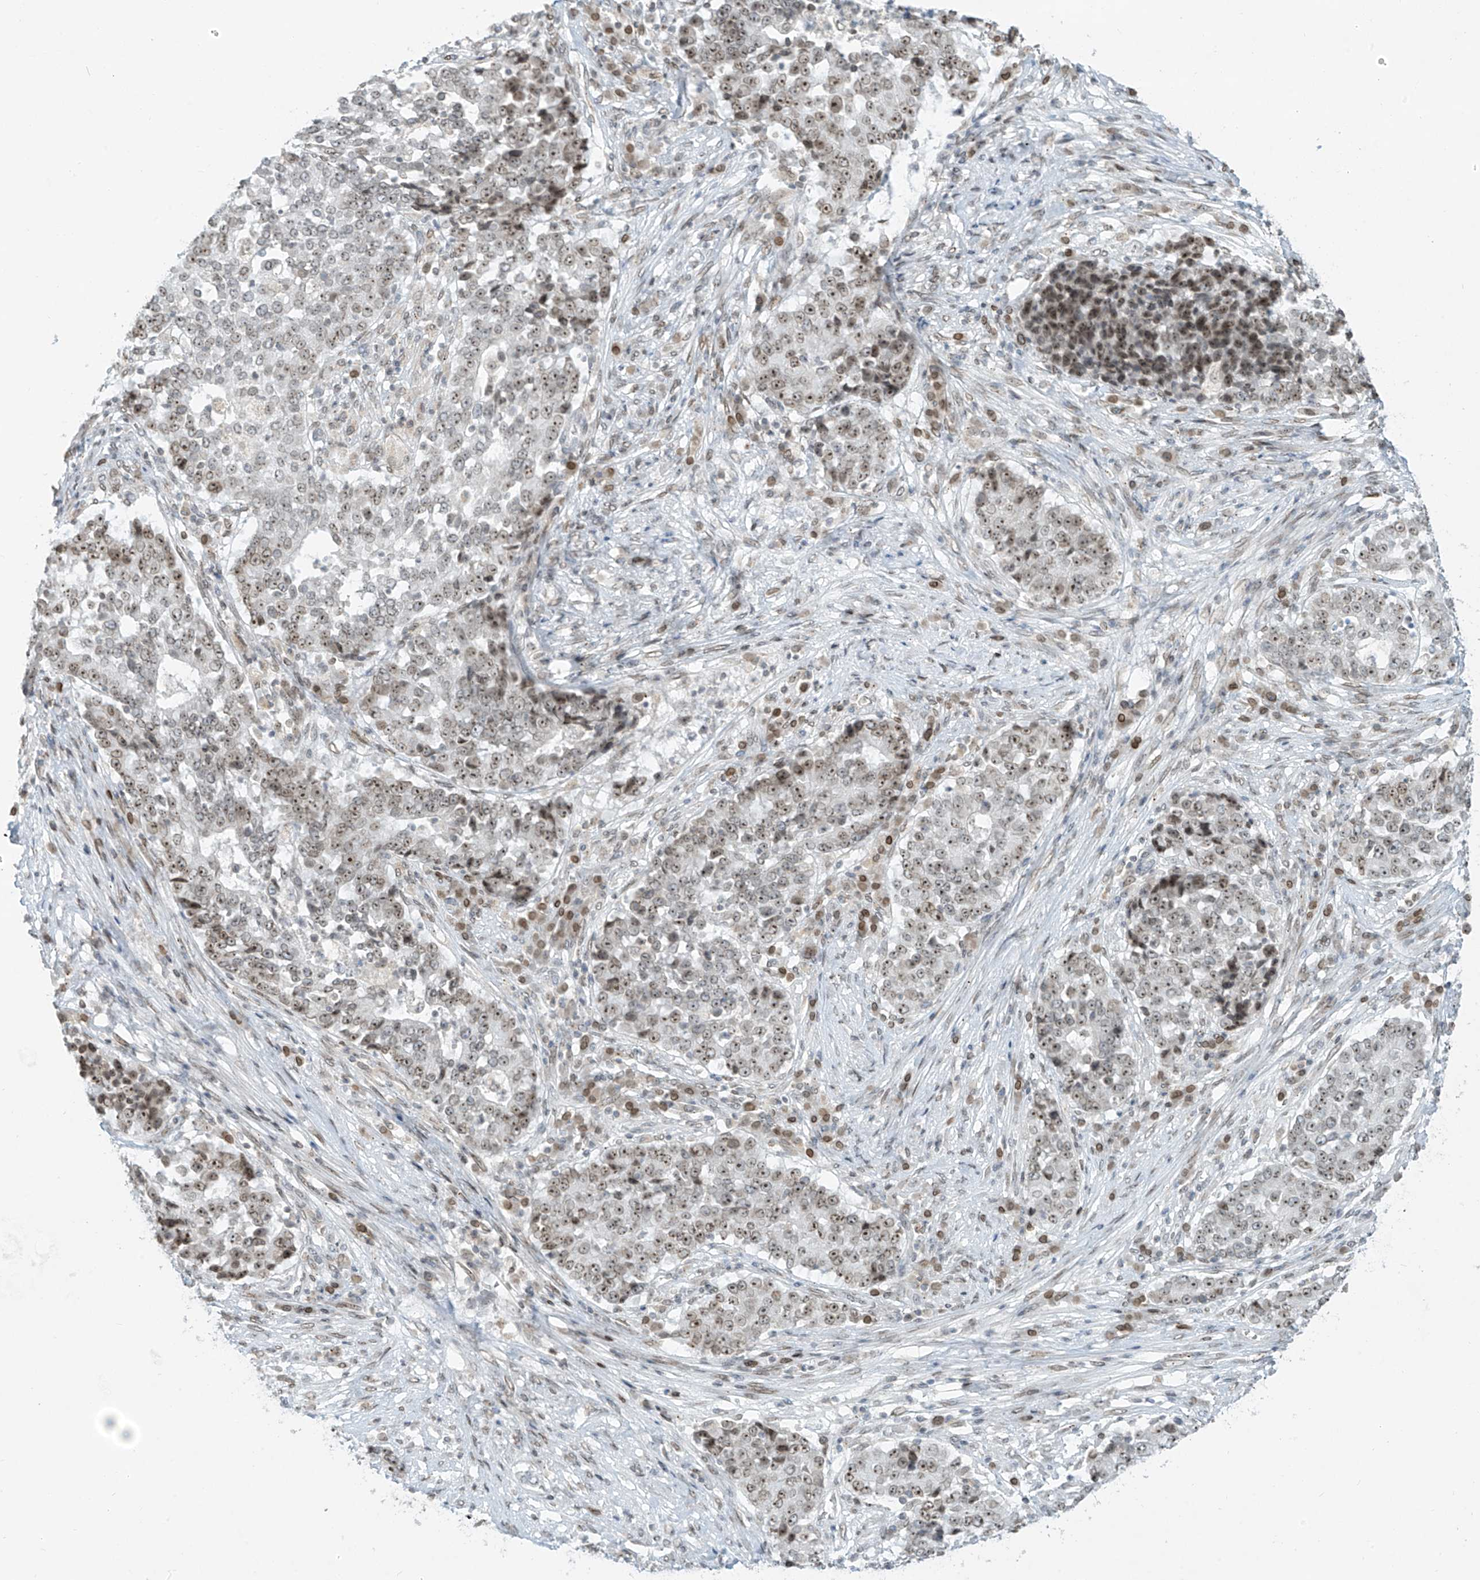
{"staining": {"intensity": "moderate", "quantity": "25%-75%", "location": "nuclear"}, "tissue": "stomach cancer", "cell_type": "Tumor cells", "image_type": "cancer", "snomed": [{"axis": "morphology", "description": "Adenocarcinoma, NOS"}, {"axis": "topography", "description": "Stomach"}], "caption": "Stomach adenocarcinoma stained with DAB (3,3'-diaminobenzidine) IHC reveals medium levels of moderate nuclear positivity in about 25%-75% of tumor cells.", "gene": "SAMD15", "patient": {"sex": "male", "age": 59}}